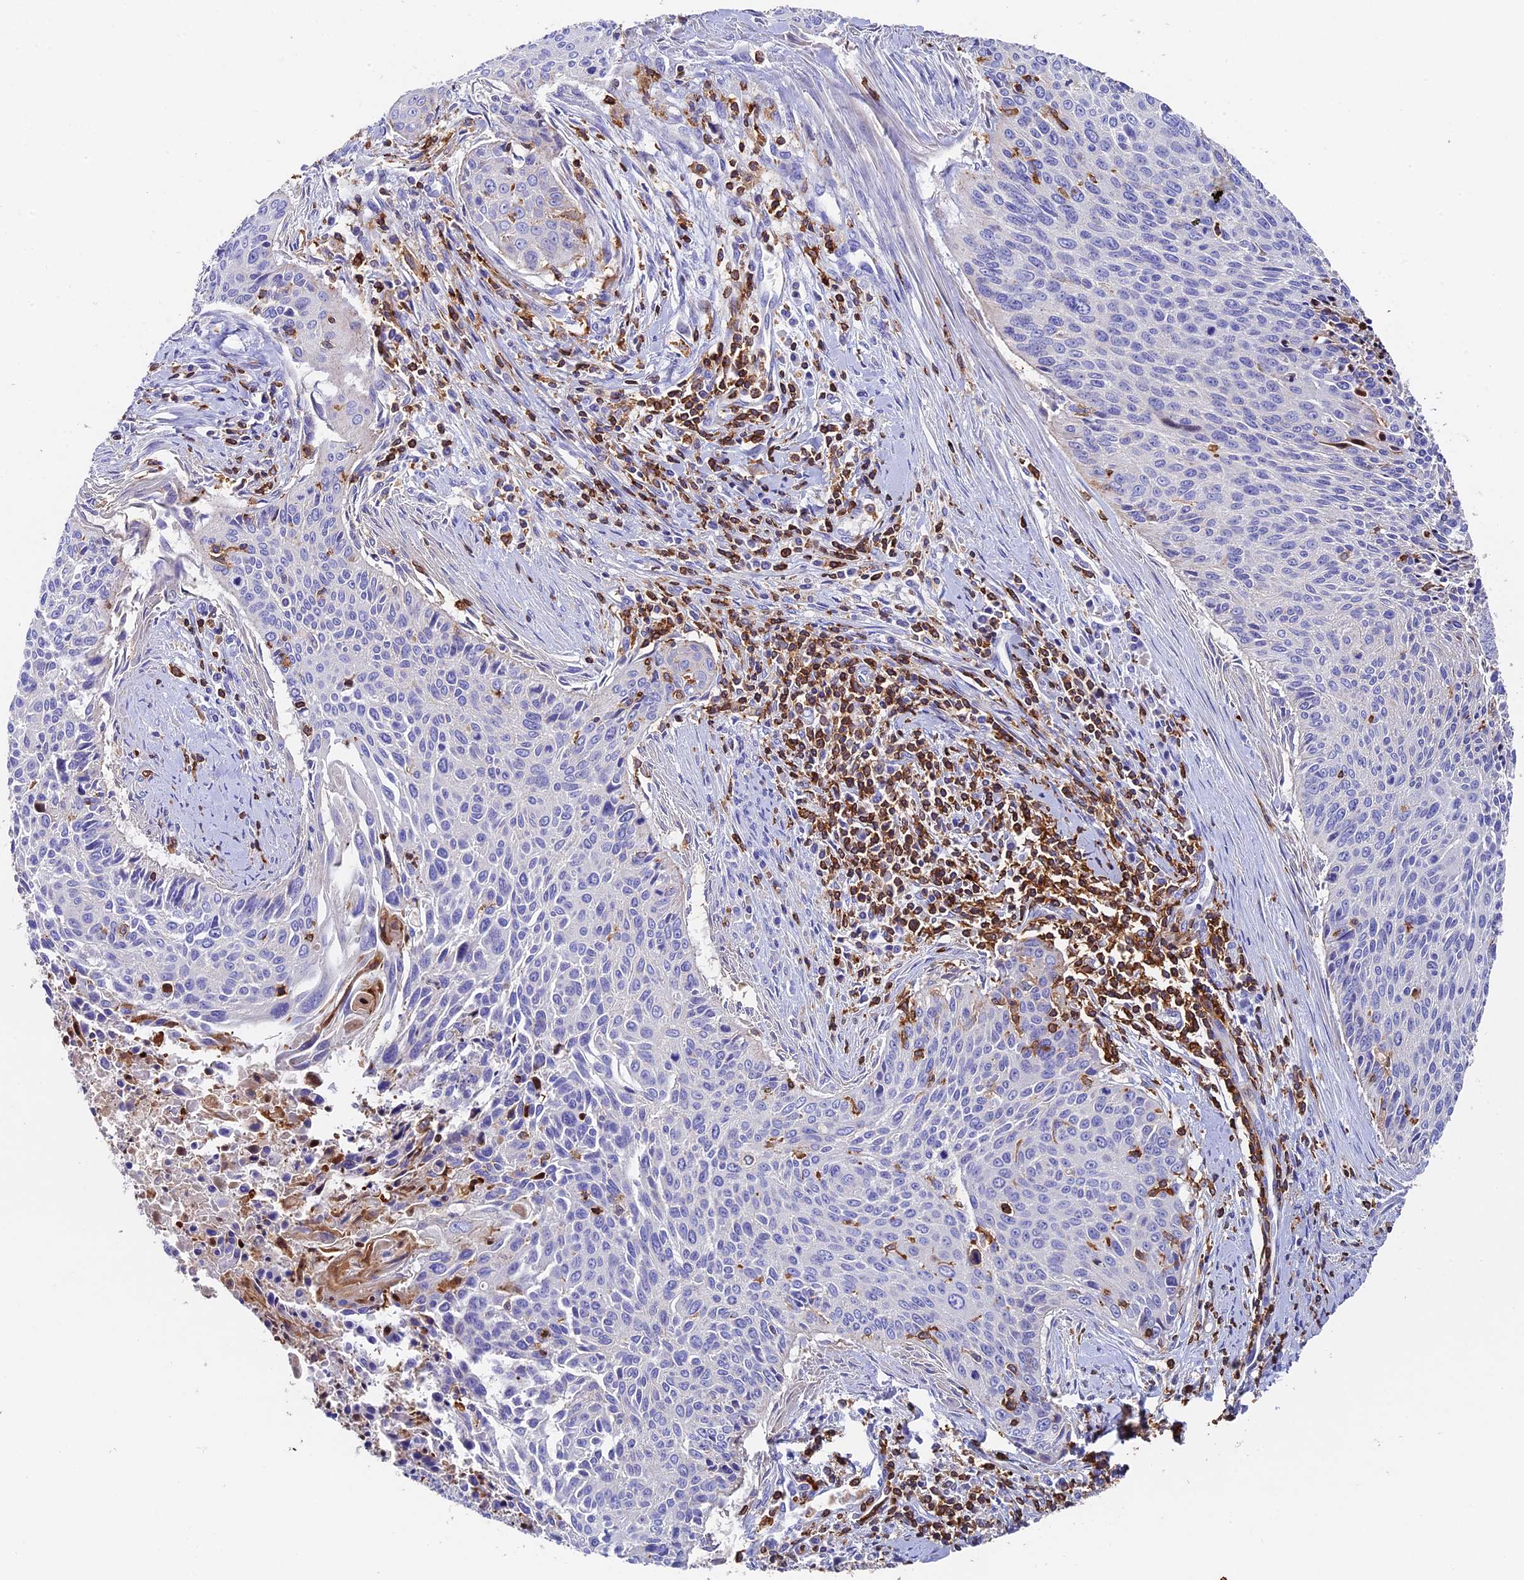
{"staining": {"intensity": "negative", "quantity": "none", "location": "none"}, "tissue": "cervical cancer", "cell_type": "Tumor cells", "image_type": "cancer", "snomed": [{"axis": "morphology", "description": "Squamous cell carcinoma, NOS"}, {"axis": "topography", "description": "Cervix"}], "caption": "Immunohistochemistry (IHC) image of neoplastic tissue: human cervical squamous cell carcinoma stained with DAB (3,3'-diaminobenzidine) demonstrates no significant protein staining in tumor cells.", "gene": "ADAT1", "patient": {"sex": "female", "age": 55}}